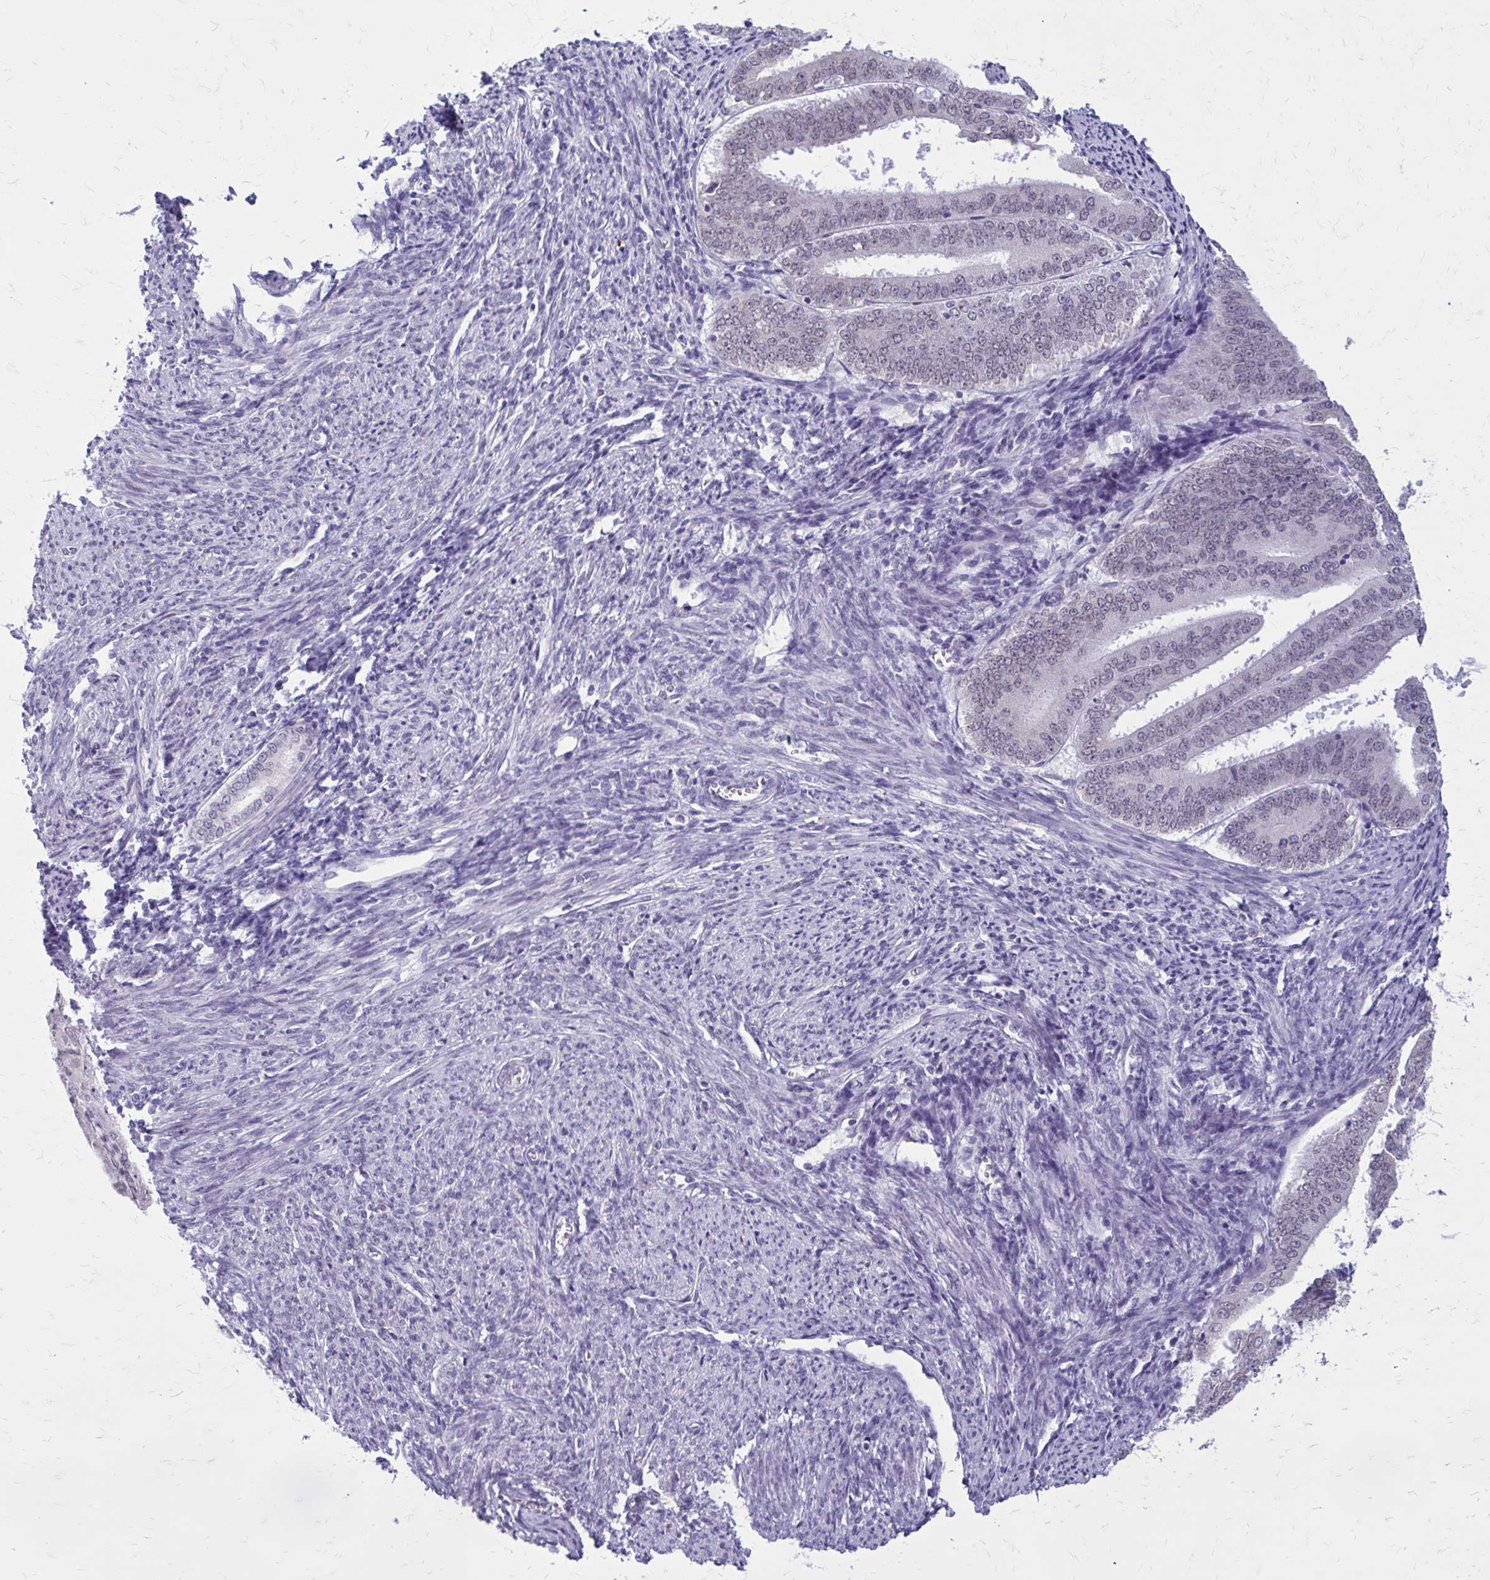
{"staining": {"intensity": "weak", "quantity": "25%-75%", "location": "nuclear"}, "tissue": "endometrial cancer", "cell_type": "Tumor cells", "image_type": "cancer", "snomed": [{"axis": "morphology", "description": "Adenocarcinoma, NOS"}, {"axis": "topography", "description": "Endometrium"}], "caption": "IHC staining of endometrial cancer (adenocarcinoma), which shows low levels of weak nuclear staining in approximately 25%-75% of tumor cells indicating weak nuclear protein positivity. The staining was performed using DAB (brown) for protein detection and nuclei were counterstained in hematoxylin (blue).", "gene": "PROSER1", "patient": {"sex": "female", "age": 63}}